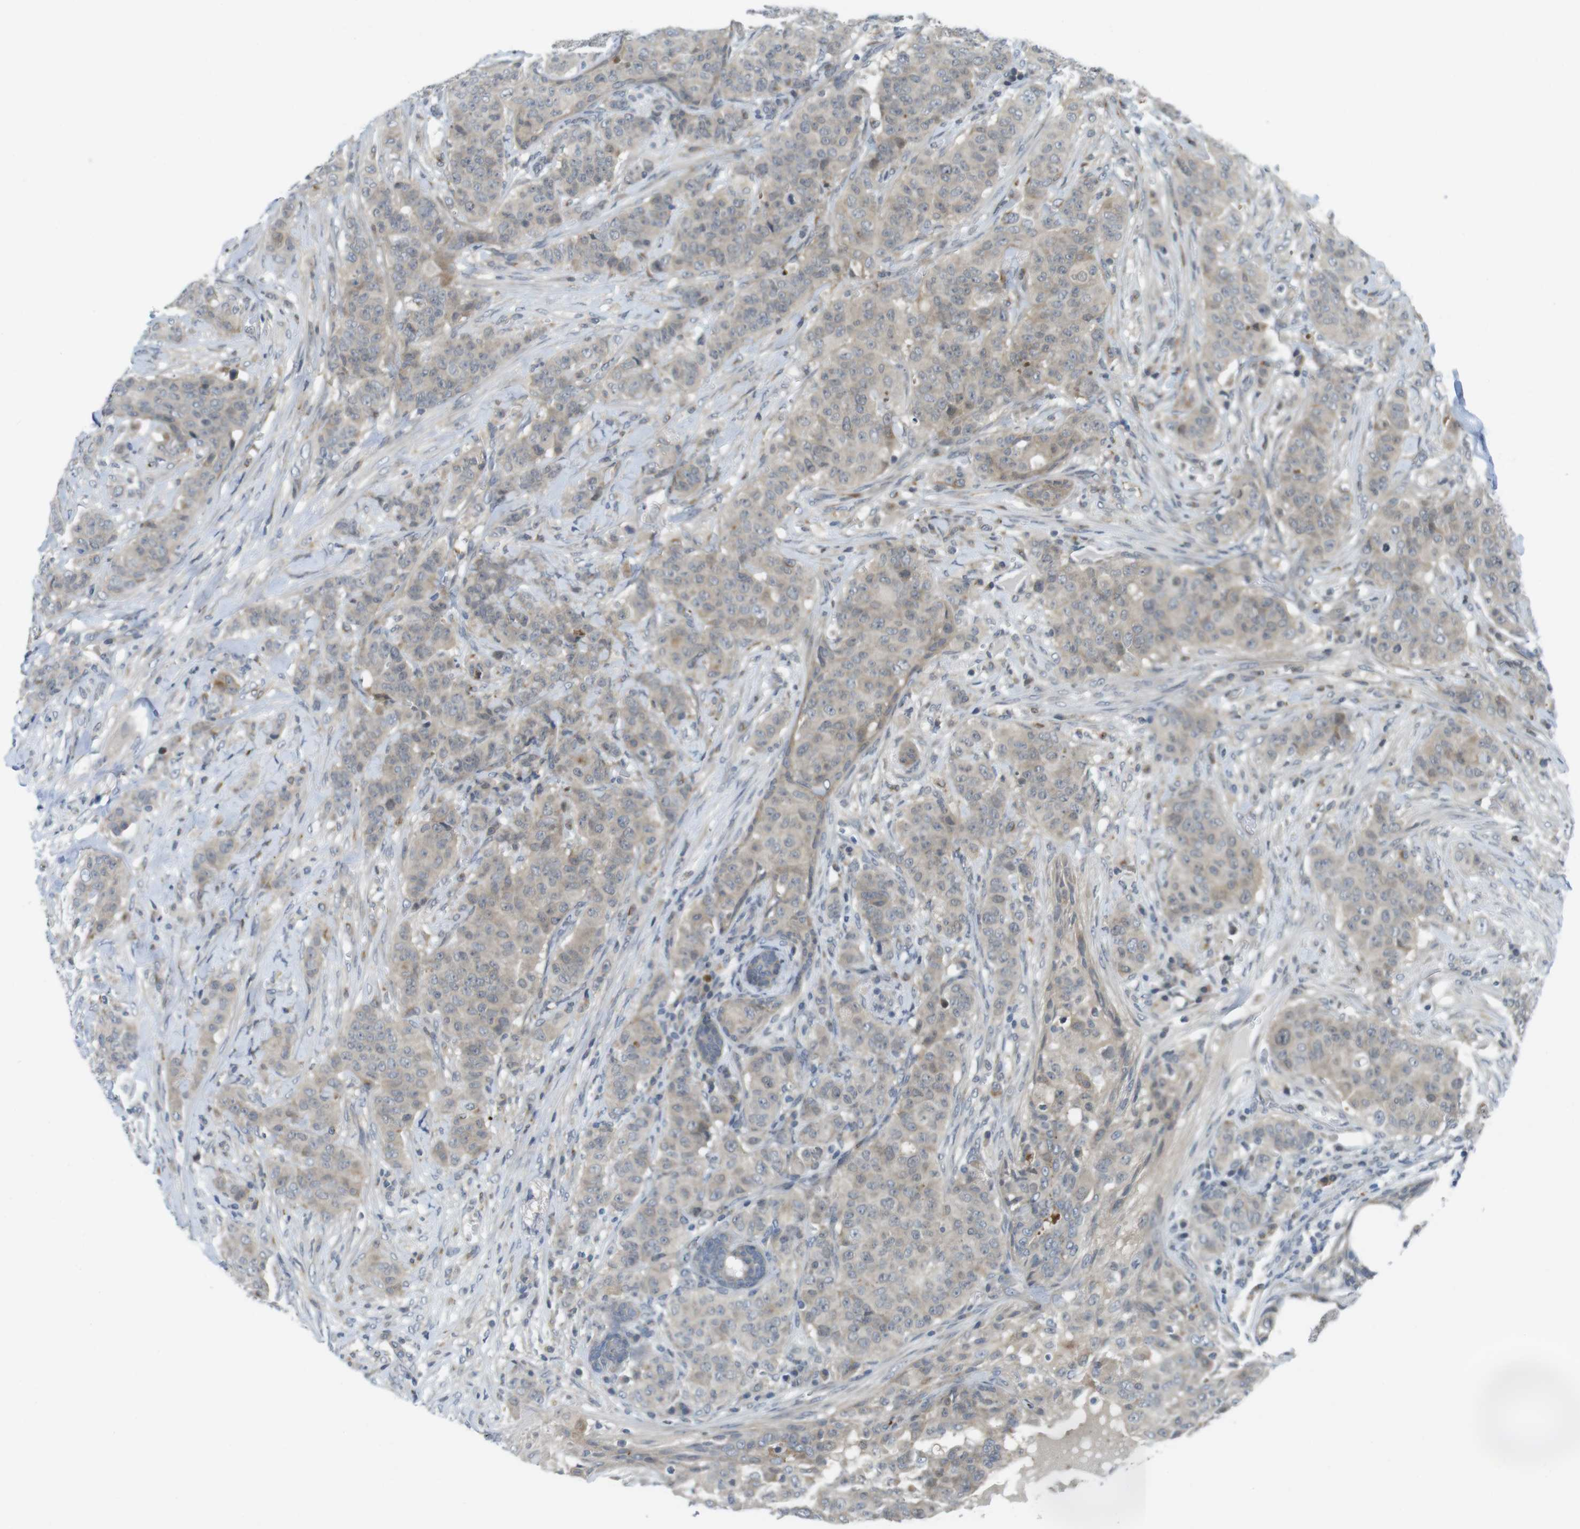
{"staining": {"intensity": "weak", "quantity": ">75%", "location": "cytoplasmic/membranous"}, "tissue": "breast cancer", "cell_type": "Tumor cells", "image_type": "cancer", "snomed": [{"axis": "morphology", "description": "Normal tissue, NOS"}, {"axis": "morphology", "description": "Duct carcinoma"}, {"axis": "topography", "description": "Breast"}], "caption": "Protein expression by immunohistochemistry (IHC) exhibits weak cytoplasmic/membranous expression in about >75% of tumor cells in breast cancer.", "gene": "CASP2", "patient": {"sex": "female", "age": 40}}